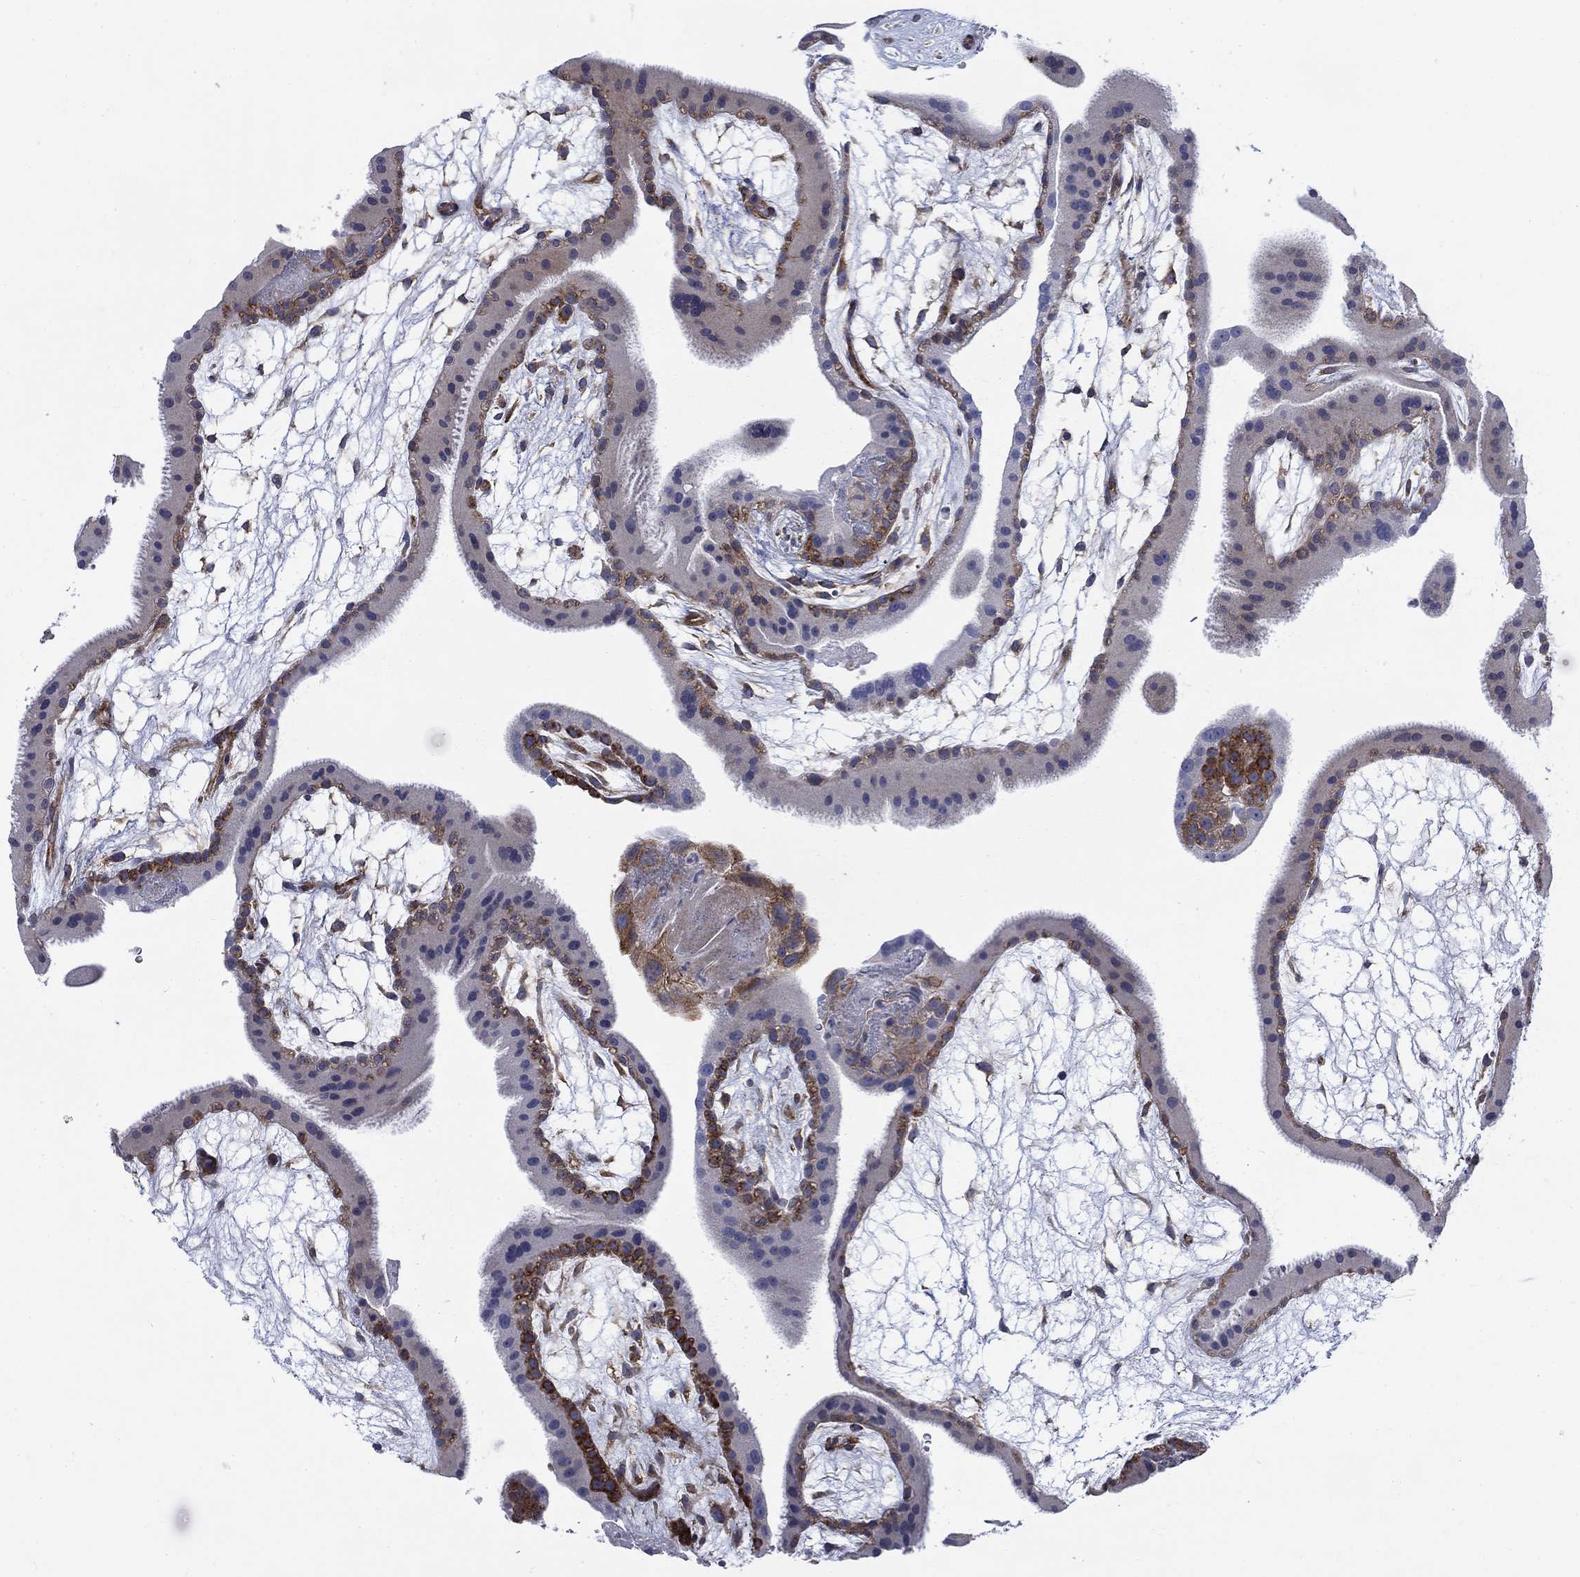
{"staining": {"intensity": "weak", "quantity": ">75%", "location": "cytoplasmic/membranous"}, "tissue": "placenta", "cell_type": "Decidual cells", "image_type": "normal", "snomed": [{"axis": "morphology", "description": "Normal tissue, NOS"}, {"axis": "topography", "description": "Placenta"}], "caption": "DAB (3,3'-diaminobenzidine) immunohistochemical staining of benign placenta displays weak cytoplasmic/membranous protein expression in approximately >75% of decidual cells.", "gene": "FXR1", "patient": {"sex": "female", "age": 19}}